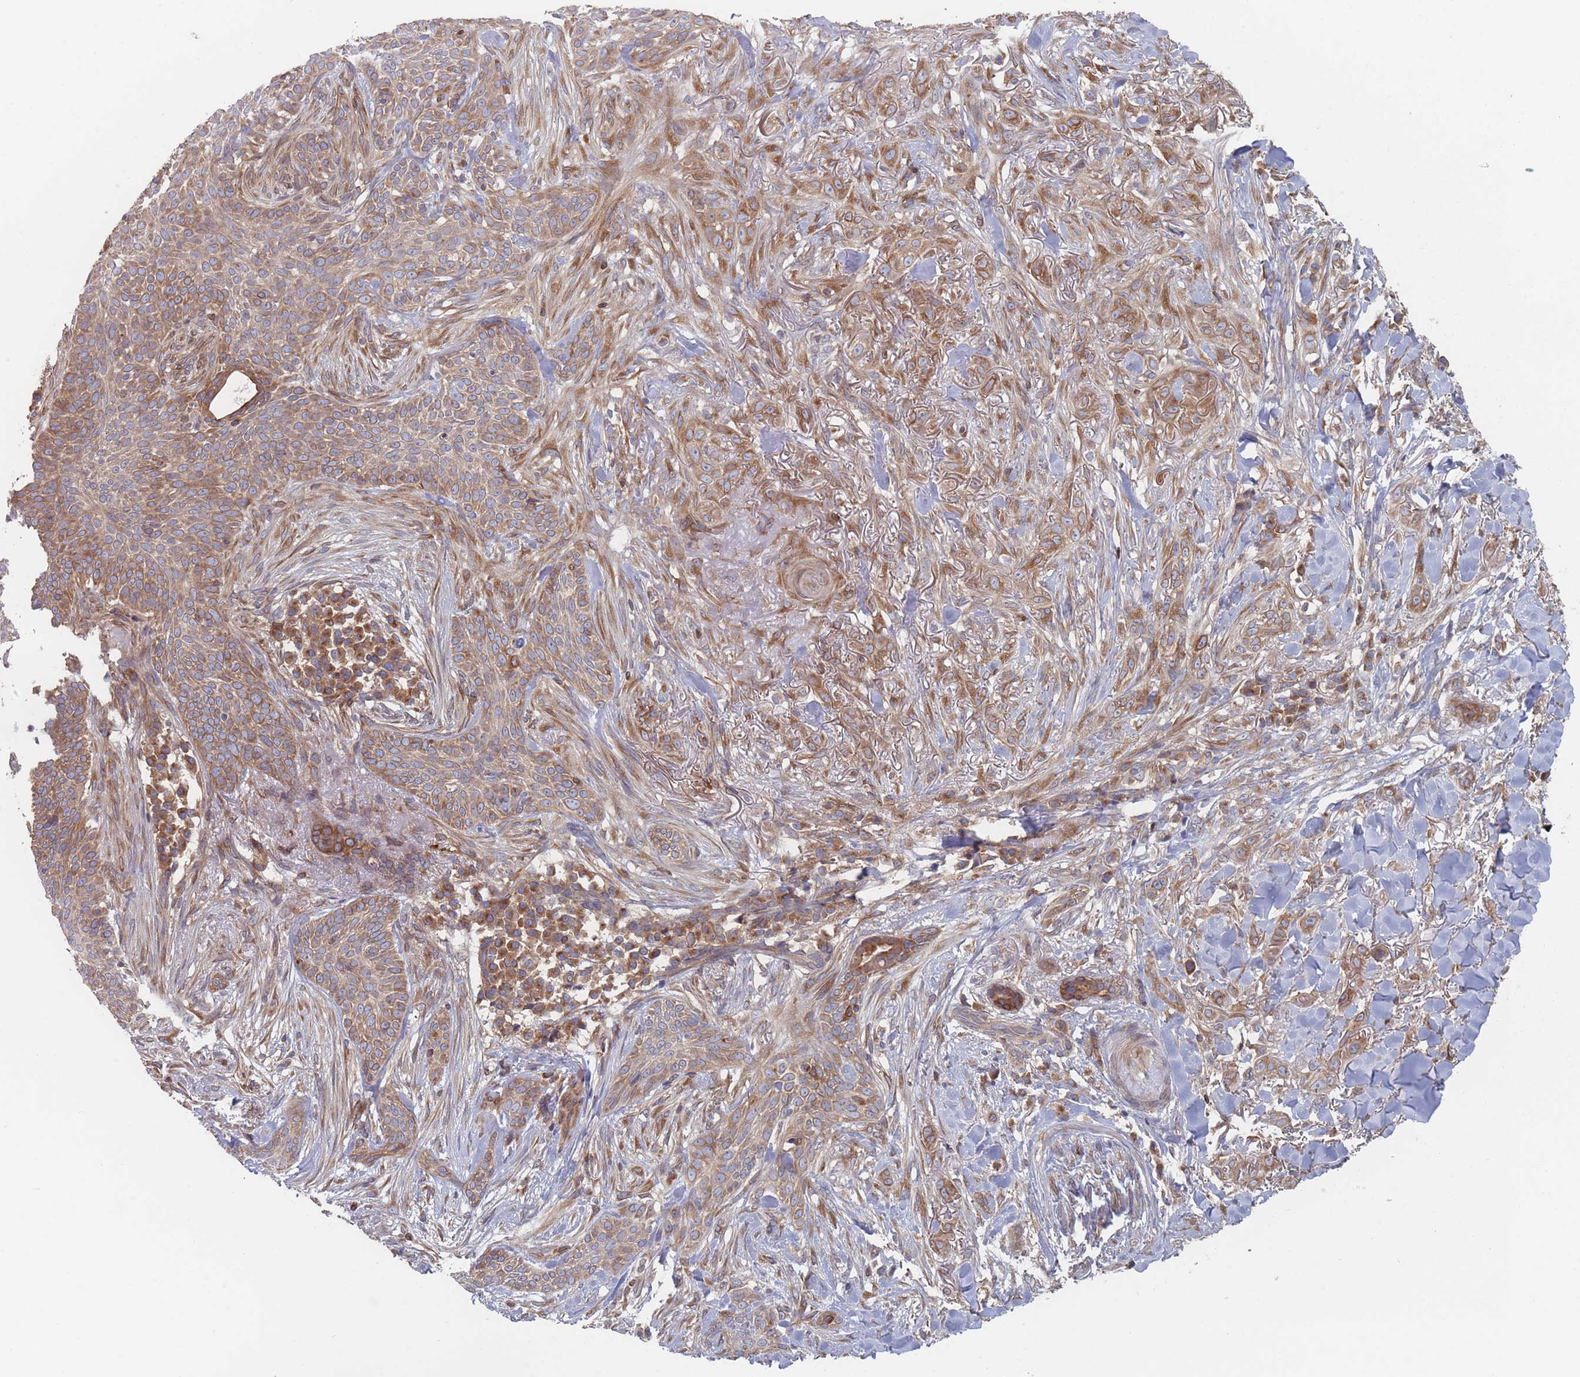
{"staining": {"intensity": "moderate", "quantity": ">75%", "location": "cytoplasmic/membranous"}, "tissue": "skin cancer", "cell_type": "Tumor cells", "image_type": "cancer", "snomed": [{"axis": "morphology", "description": "Basal cell carcinoma"}, {"axis": "topography", "description": "Skin"}], "caption": "High-magnification brightfield microscopy of skin cancer stained with DAB (brown) and counterstained with hematoxylin (blue). tumor cells exhibit moderate cytoplasmic/membranous expression is present in approximately>75% of cells. (DAB (3,3'-diaminobenzidine) IHC with brightfield microscopy, high magnification).", "gene": "KDSR", "patient": {"sex": "male", "age": 72}}